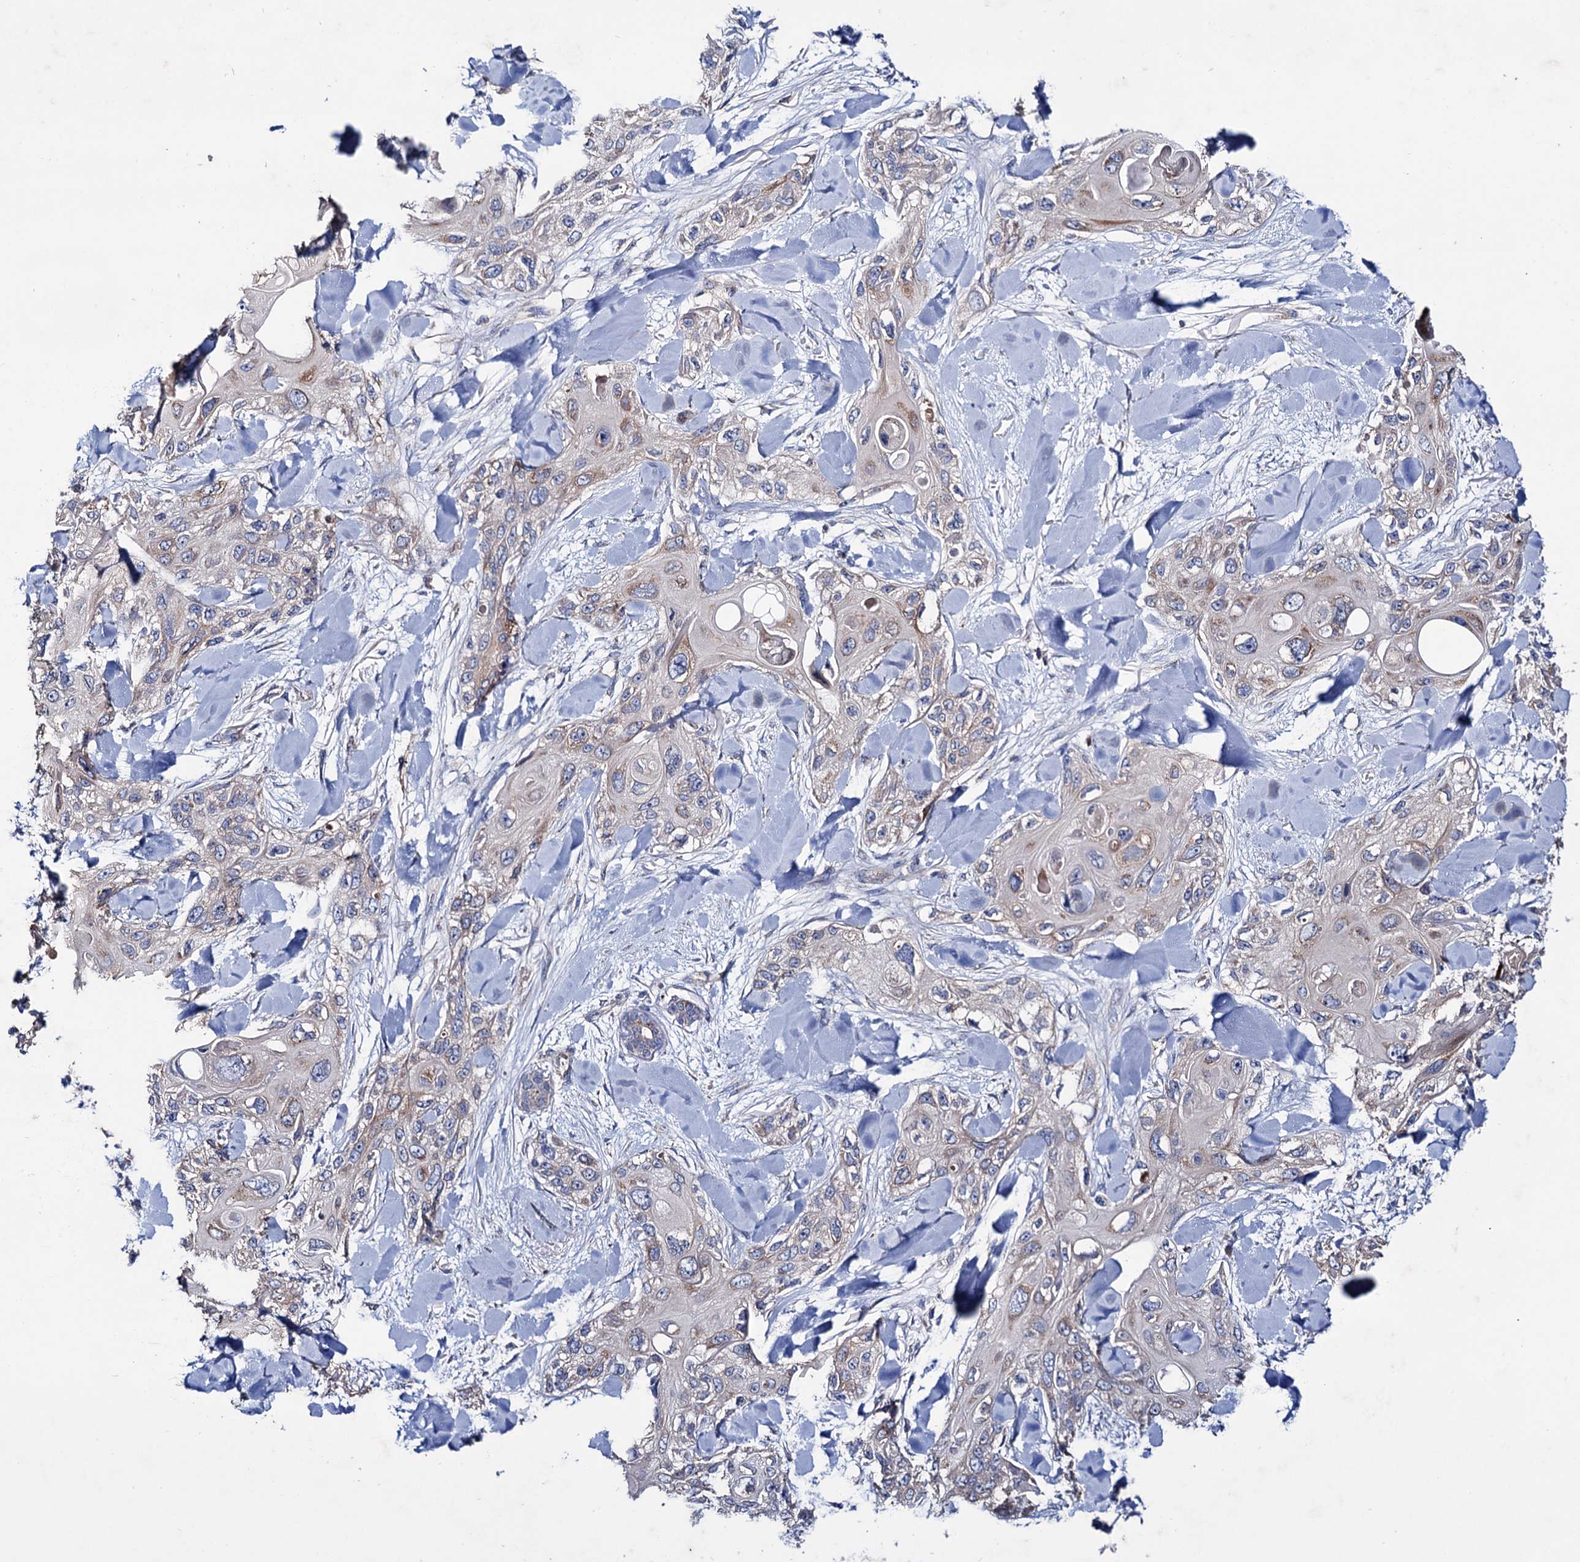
{"staining": {"intensity": "weak", "quantity": "<25%", "location": "cytoplasmic/membranous"}, "tissue": "skin cancer", "cell_type": "Tumor cells", "image_type": "cancer", "snomed": [{"axis": "morphology", "description": "Normal tissue, NOS"}, {"axis": "morphology", "description": "Squamous cell carcinoma, NOS"}, {"axis": "topography", "description": "Skin"}], "caption": "Skin cancer (squamous cell carcinoma) stained for a protein using immunohistochemistry shows no positivity tumor cells.", "gene": "CLPB", "patient": {"sex": "male", "age": 72}}